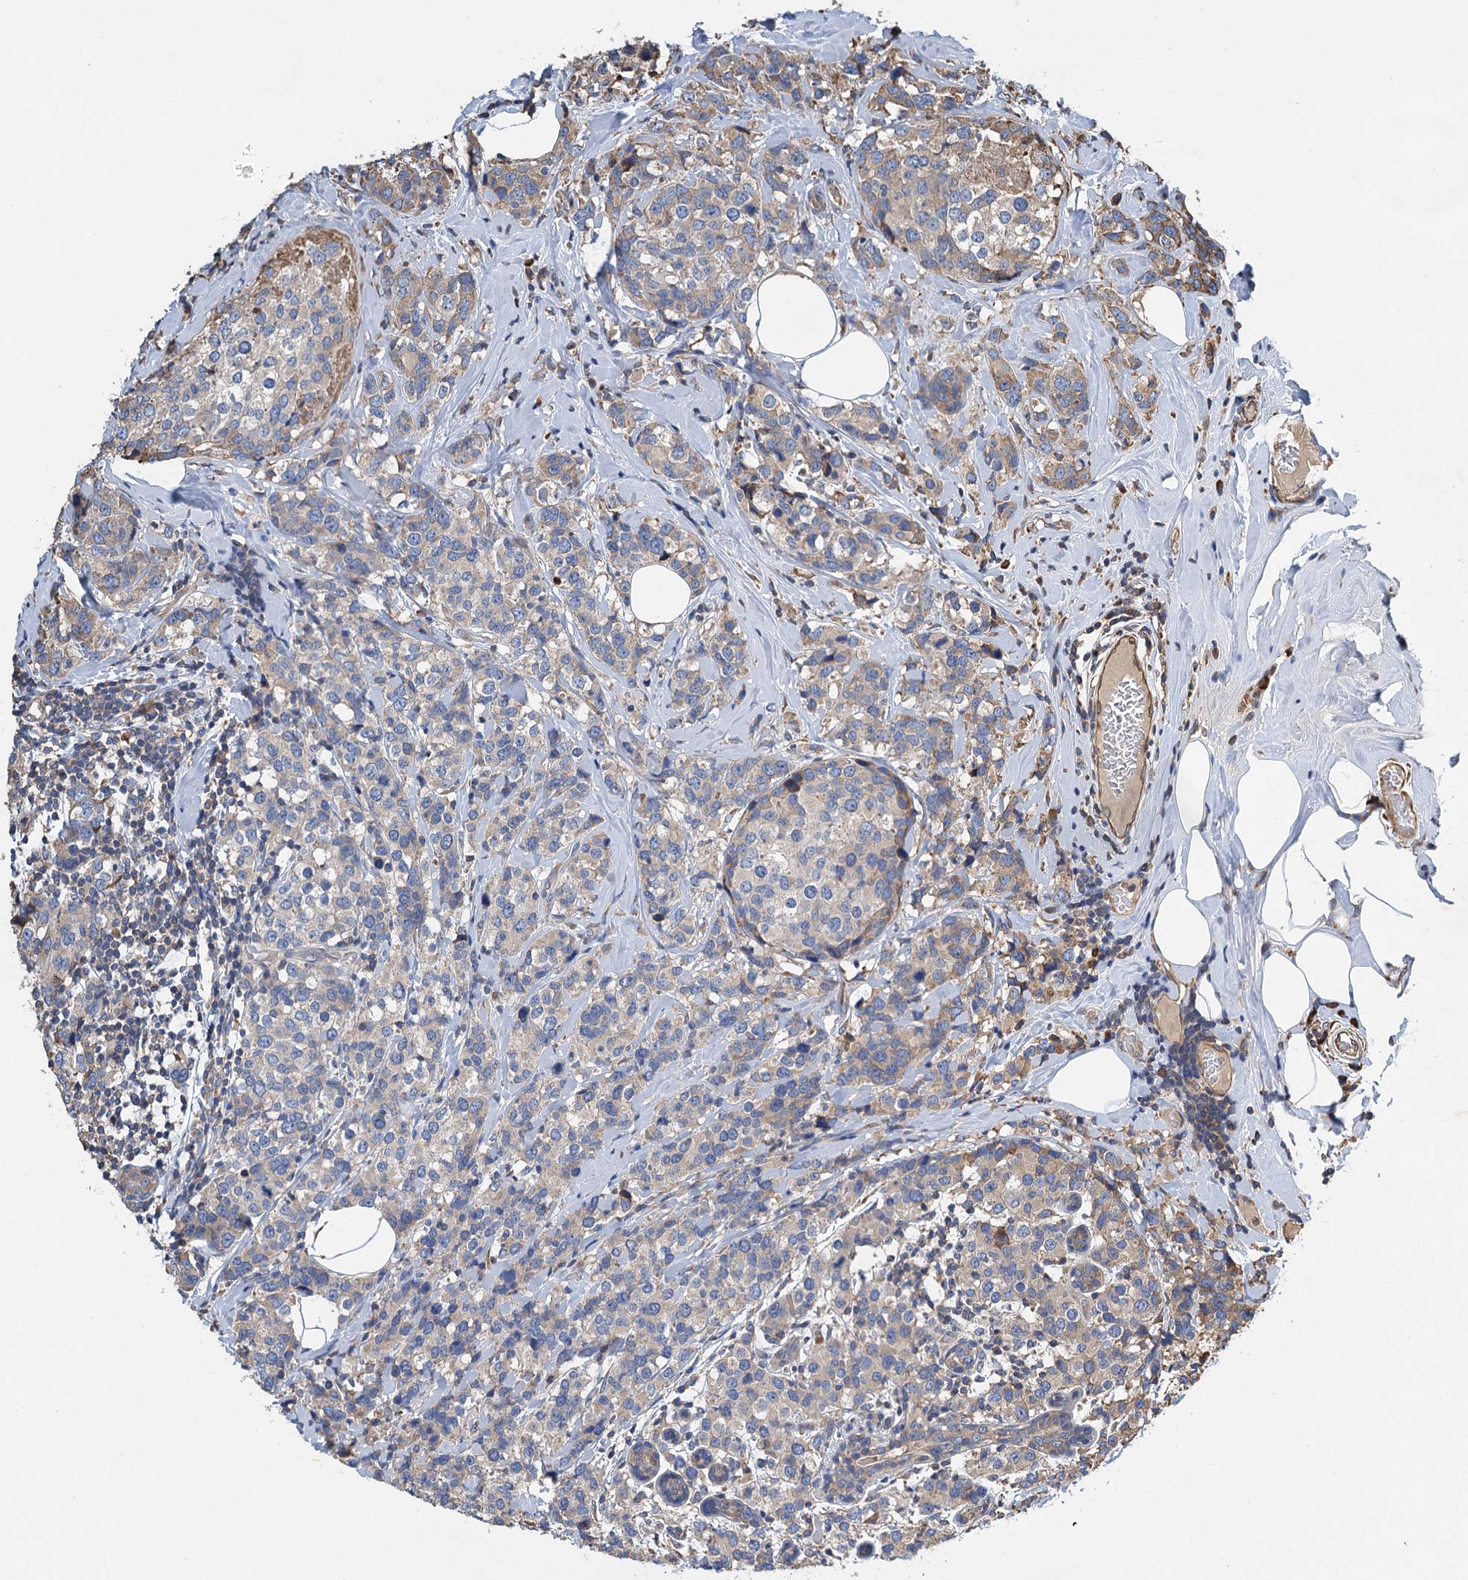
{"staining": {"intensity": "moderate", "quantity": "25%-75%", "location": "cytoplasmic/membranous"}, "tissue": "breast cancer", "cell_type": "Tumor cells", "image_type": "cancer", "snomed": [{"axis": "morphology", "description": "Lobular carcinoma"}, {"axis": "topography", "description": "Breast"}], "caption": "This is a histology image of immunohistochemistry (IHC) staining of lobular carcinoma (breast), which shows moderate expression in the cytoplasmic/membranous of tumor cells.", "gene": "LINS1", "patient": {"sex": "female", "age": 59}}